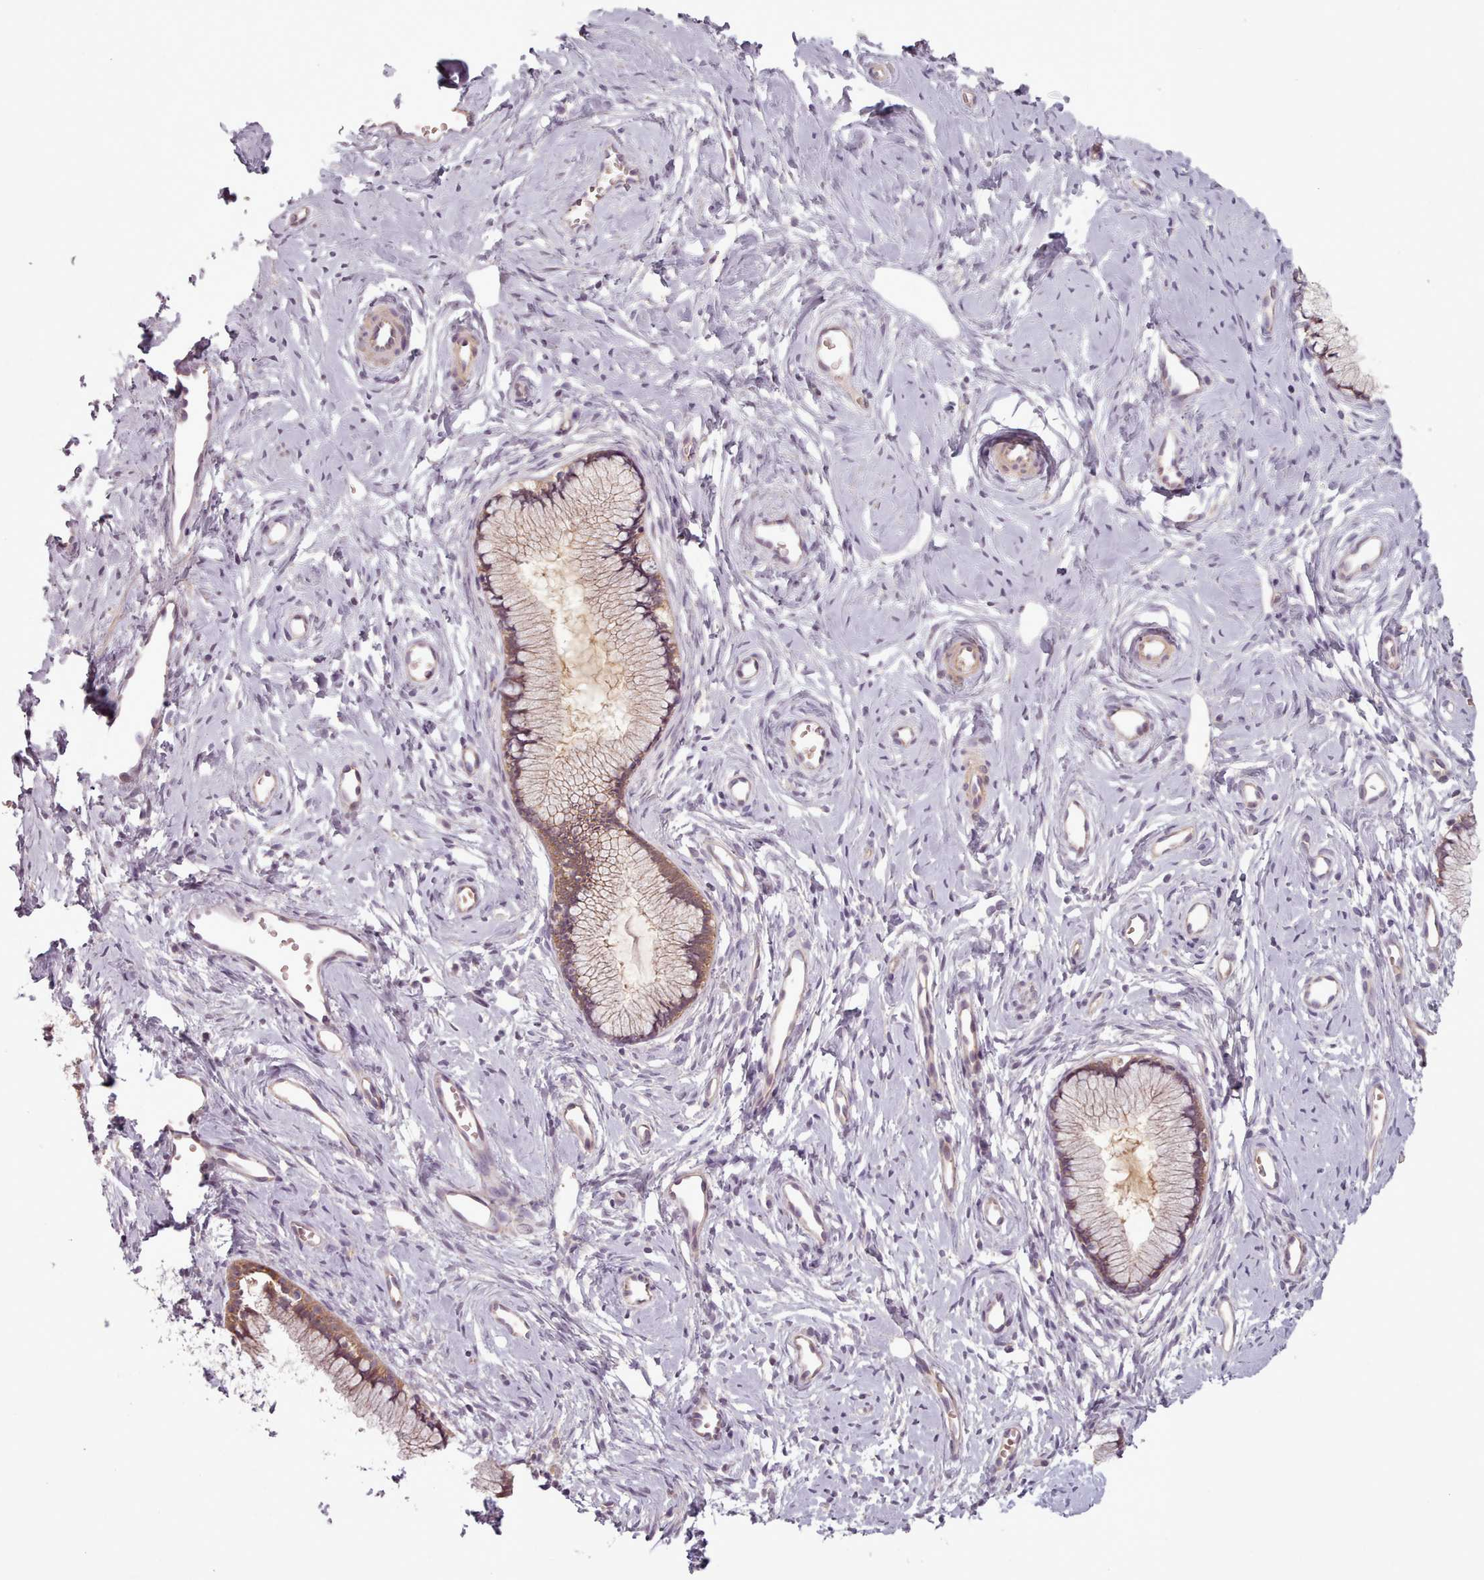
{"staining": {"intensity": "strong", "quantity": ">75%", "location": "cytoplasmic/membranous"}, "tissue": "cervix", "cell_type": "Glandular cells", "image_type": "normal", "snomed": [{"axis": "morphology", "description": "Normal tissue, NOS"}, {"axis": "topography", "description": "Cervix"}], "caption": "The photomicrograph reveals a brown stain indicating the presence of a protein in the cytoplasmic/membranous of glandular cells in cervix. Nuclei are stained in blue.", "gene": "NT5DC2", "patient": {"sex": "female", "age": 40}}